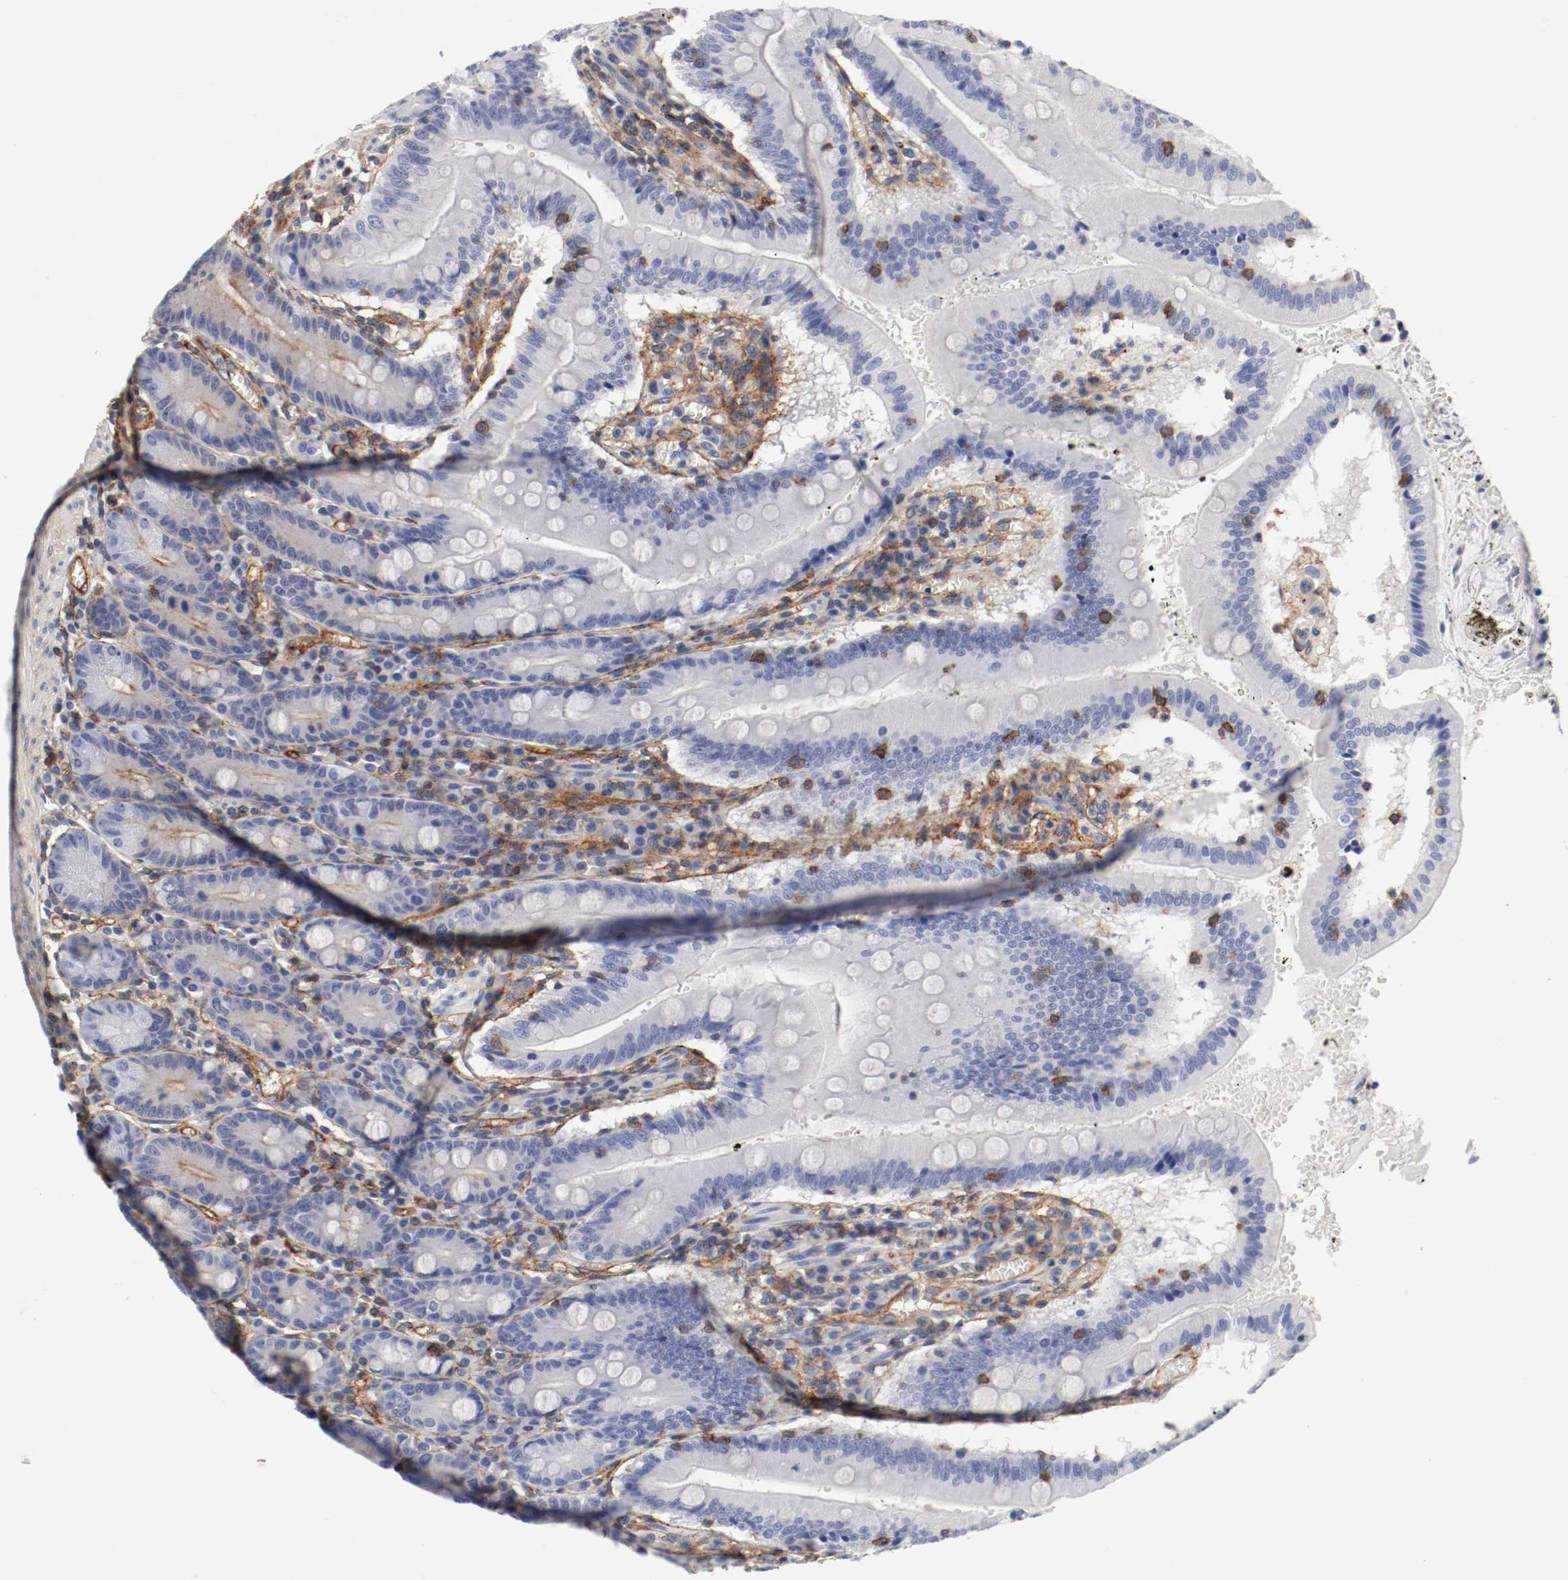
{"staining": {"intensity": "negative", "quantity": "none", "location": "none"}, "tissue": "small intestine", "cell_type": "Glandular cells", "image_type": "normal", "snomed": [{"axis": "morphology", "description": "Normal tissue, NOS"}, {"axis": "topography", "description": "Small intestine"}], "caption": "High magnification brightfield microscopy of benign small intestine stained with DAB (brown) and counterstained with hematoxylin (blue): glandular cells show no significant expression.", "gene": "IFITM1", "patient": {"sex": "male", "age": 71}}